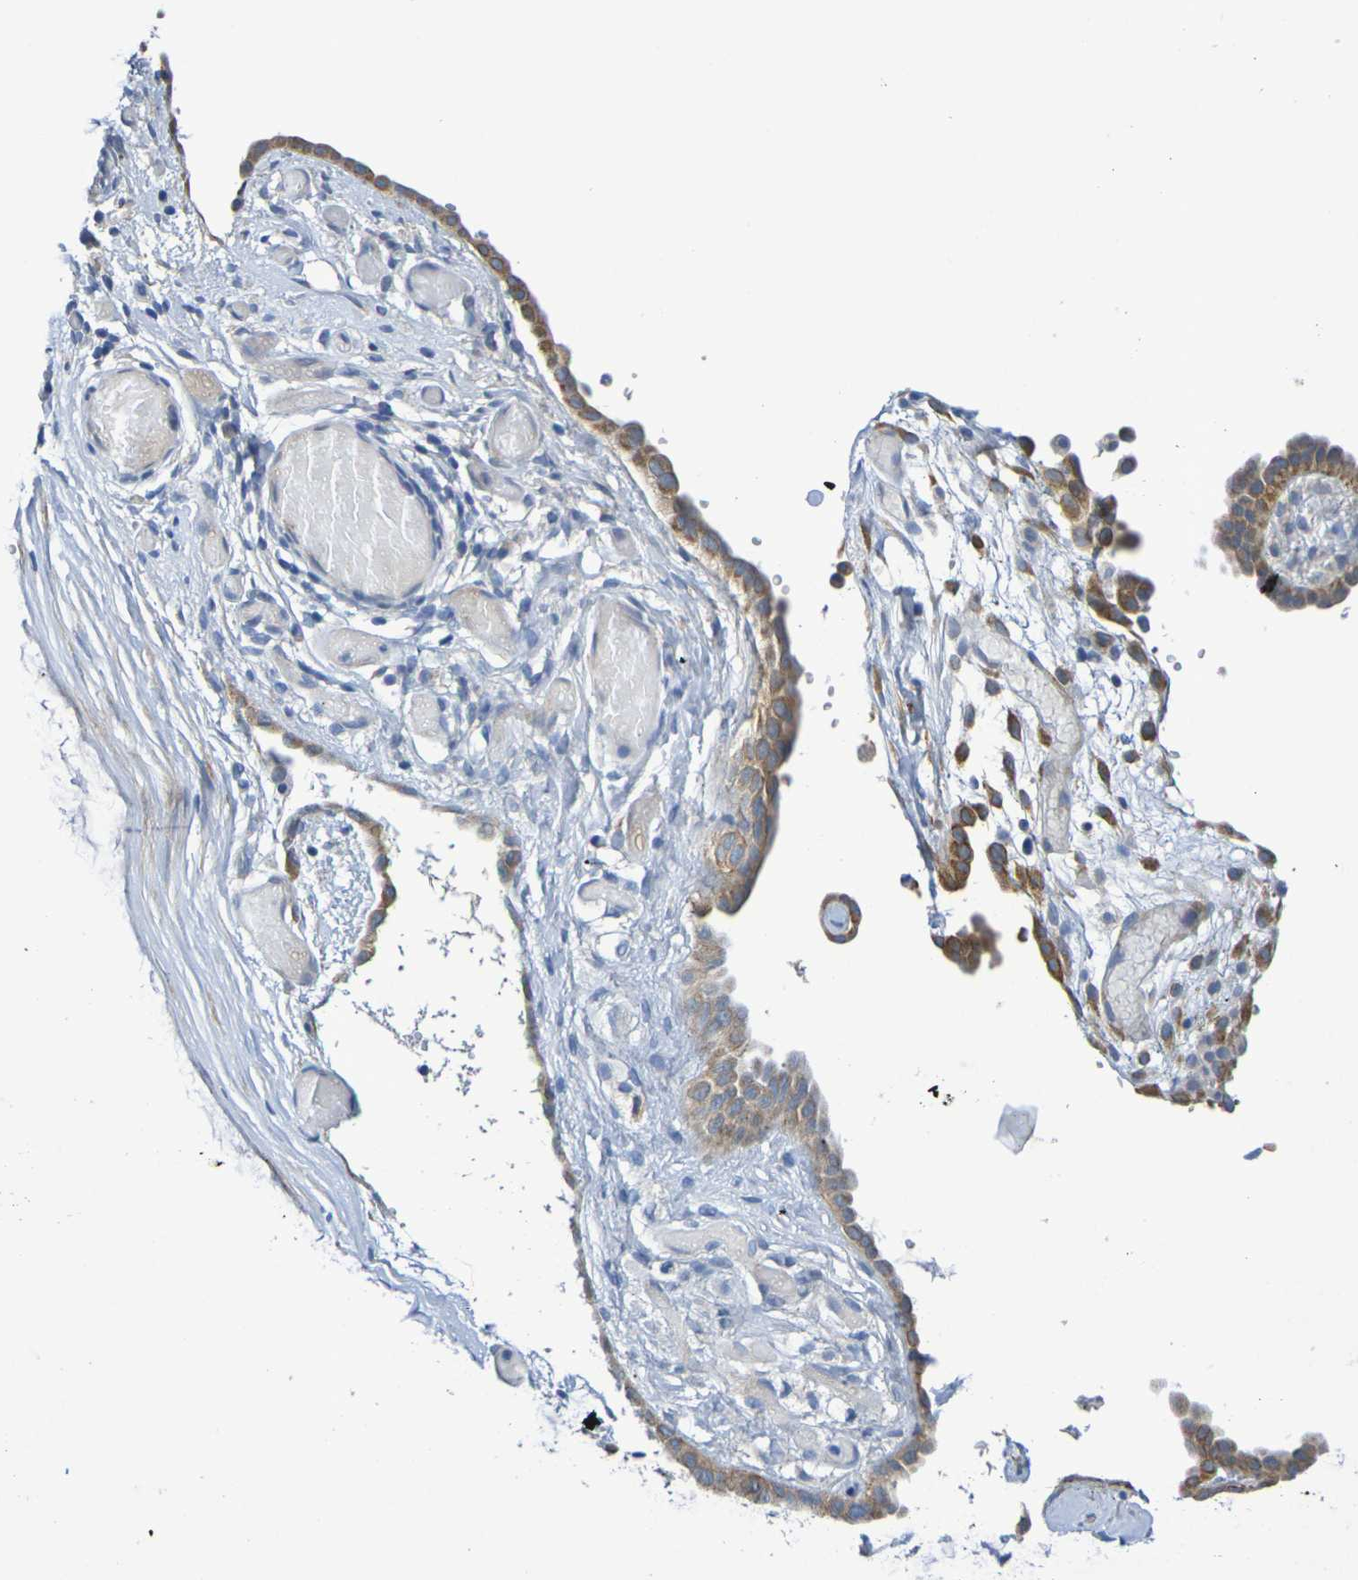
{"staining": {"intensity": "moderate", "quantity": ">75%", "location": "cytoplasmic/membranous"}, "tissue": "ovarian cancer", "cell_type": "Tumor cells", "image_type": "cancer", "snomed": [{"axis": "morphology", "description": "Cystadenocarcinoma, mucinous, NOS"}, {"axis": "topography", "description": "Ovary"}], "caption": "This histopathology image shows IHC staining of human ovarian mucinous cystadenocarcinoma, with medium moderate cytoplasmic/membranous expression in approximately >75% of tumor cells.", "gene": "SDC4", "patient": {"sex": "female", "age": 39}}